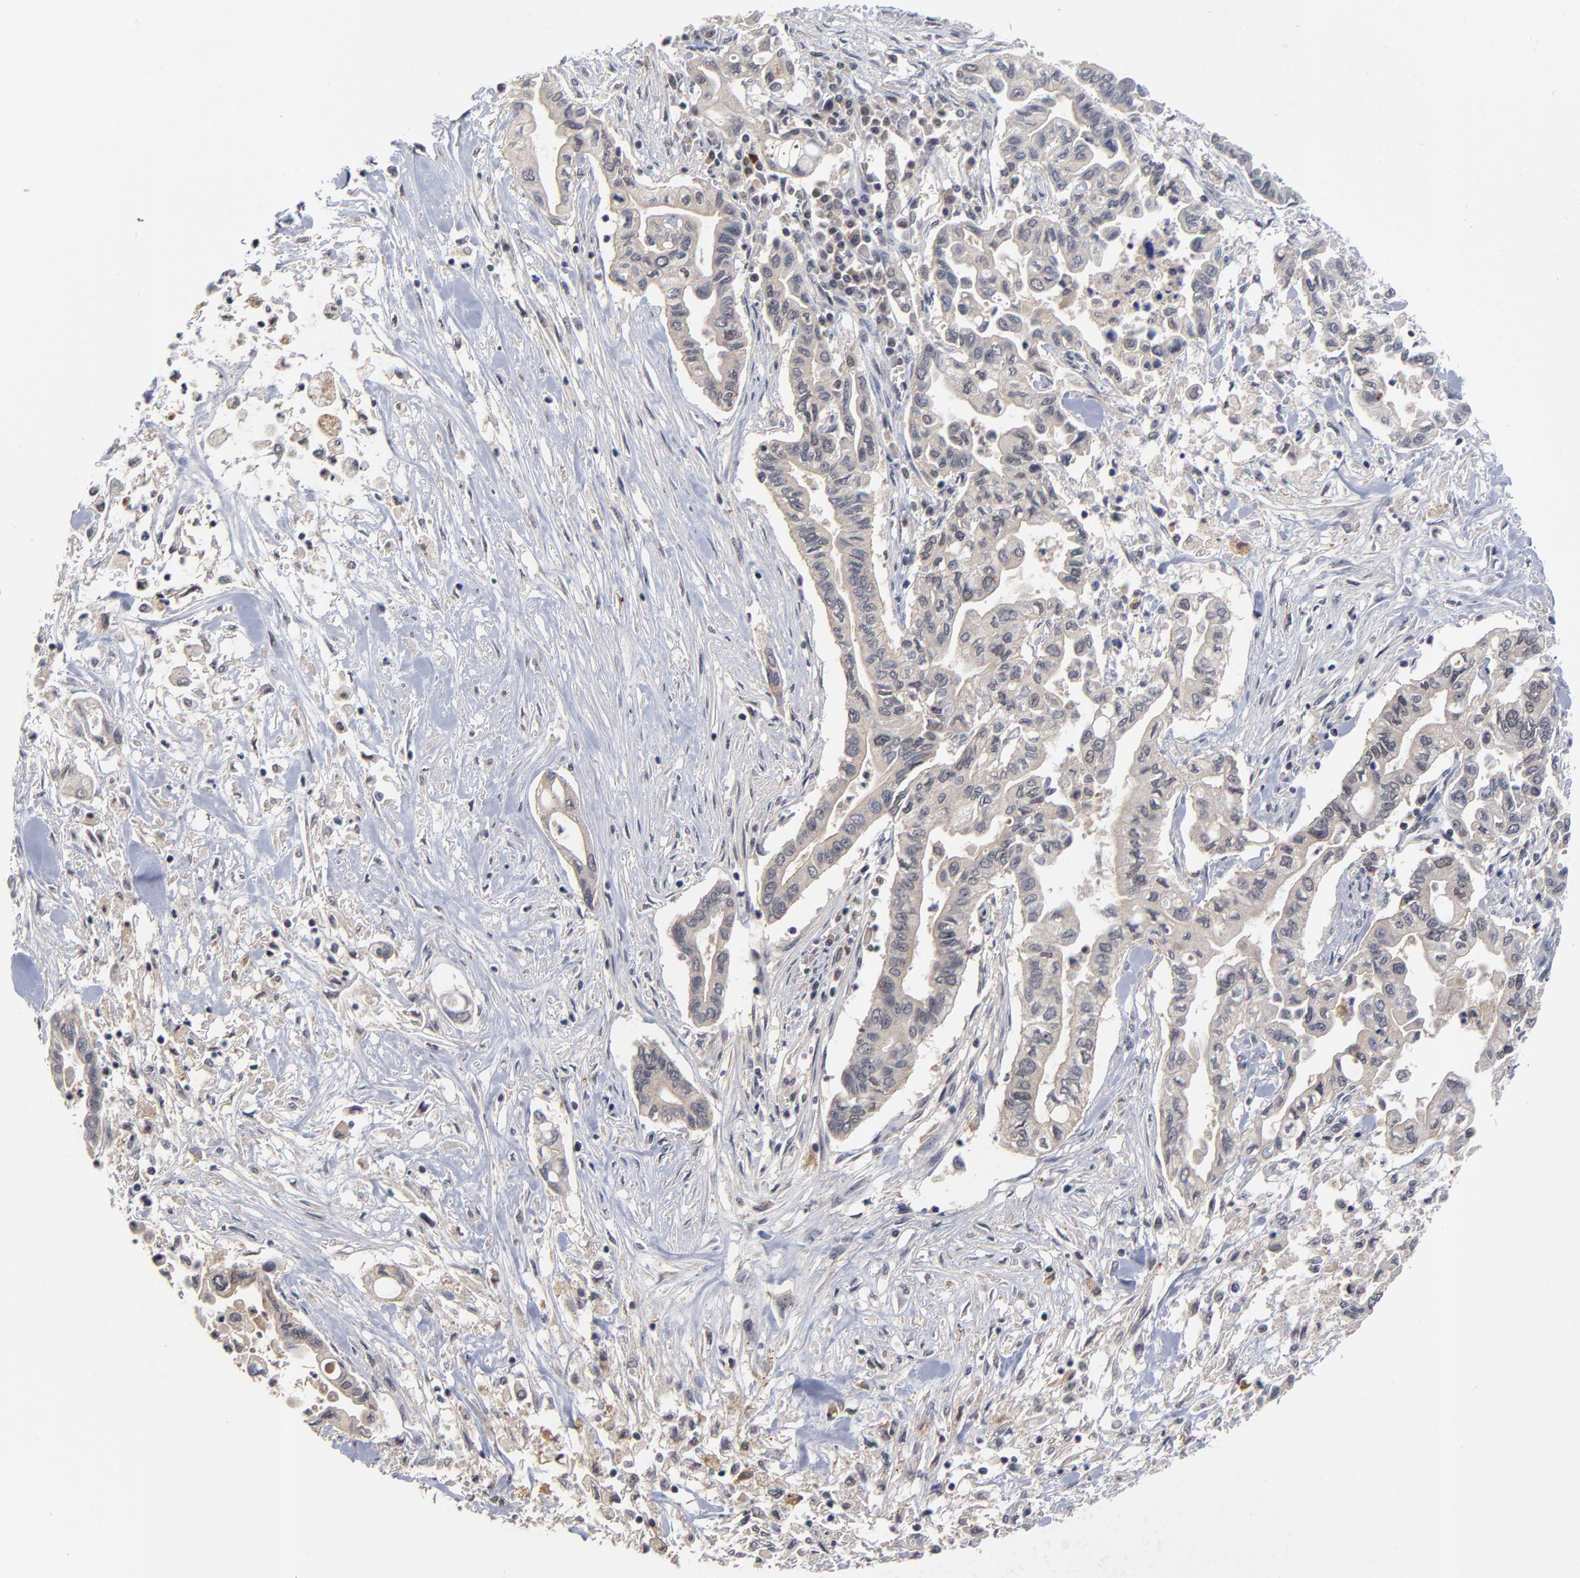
{"staining": {"intensity": "negative", "quantity": "none", "location": "none"}, "tissue": "pancreatic cancer", "cell_type": "Tumor cells", "image_type": "cancer", "snomed": [{"axis": "morphology", "description": "Adenocarcinoma, NOS"}, {"axis": "topography", "description": "Pancreas"}], "caption": "A micrograph of pancreatic adenocarcinoma stained for a protein displays no brown staining in tumor cells. (IHC, brightfield microscopy, high magnification).", "gene": "WSB1", "patient": {"sex": "female", "age": 57}}